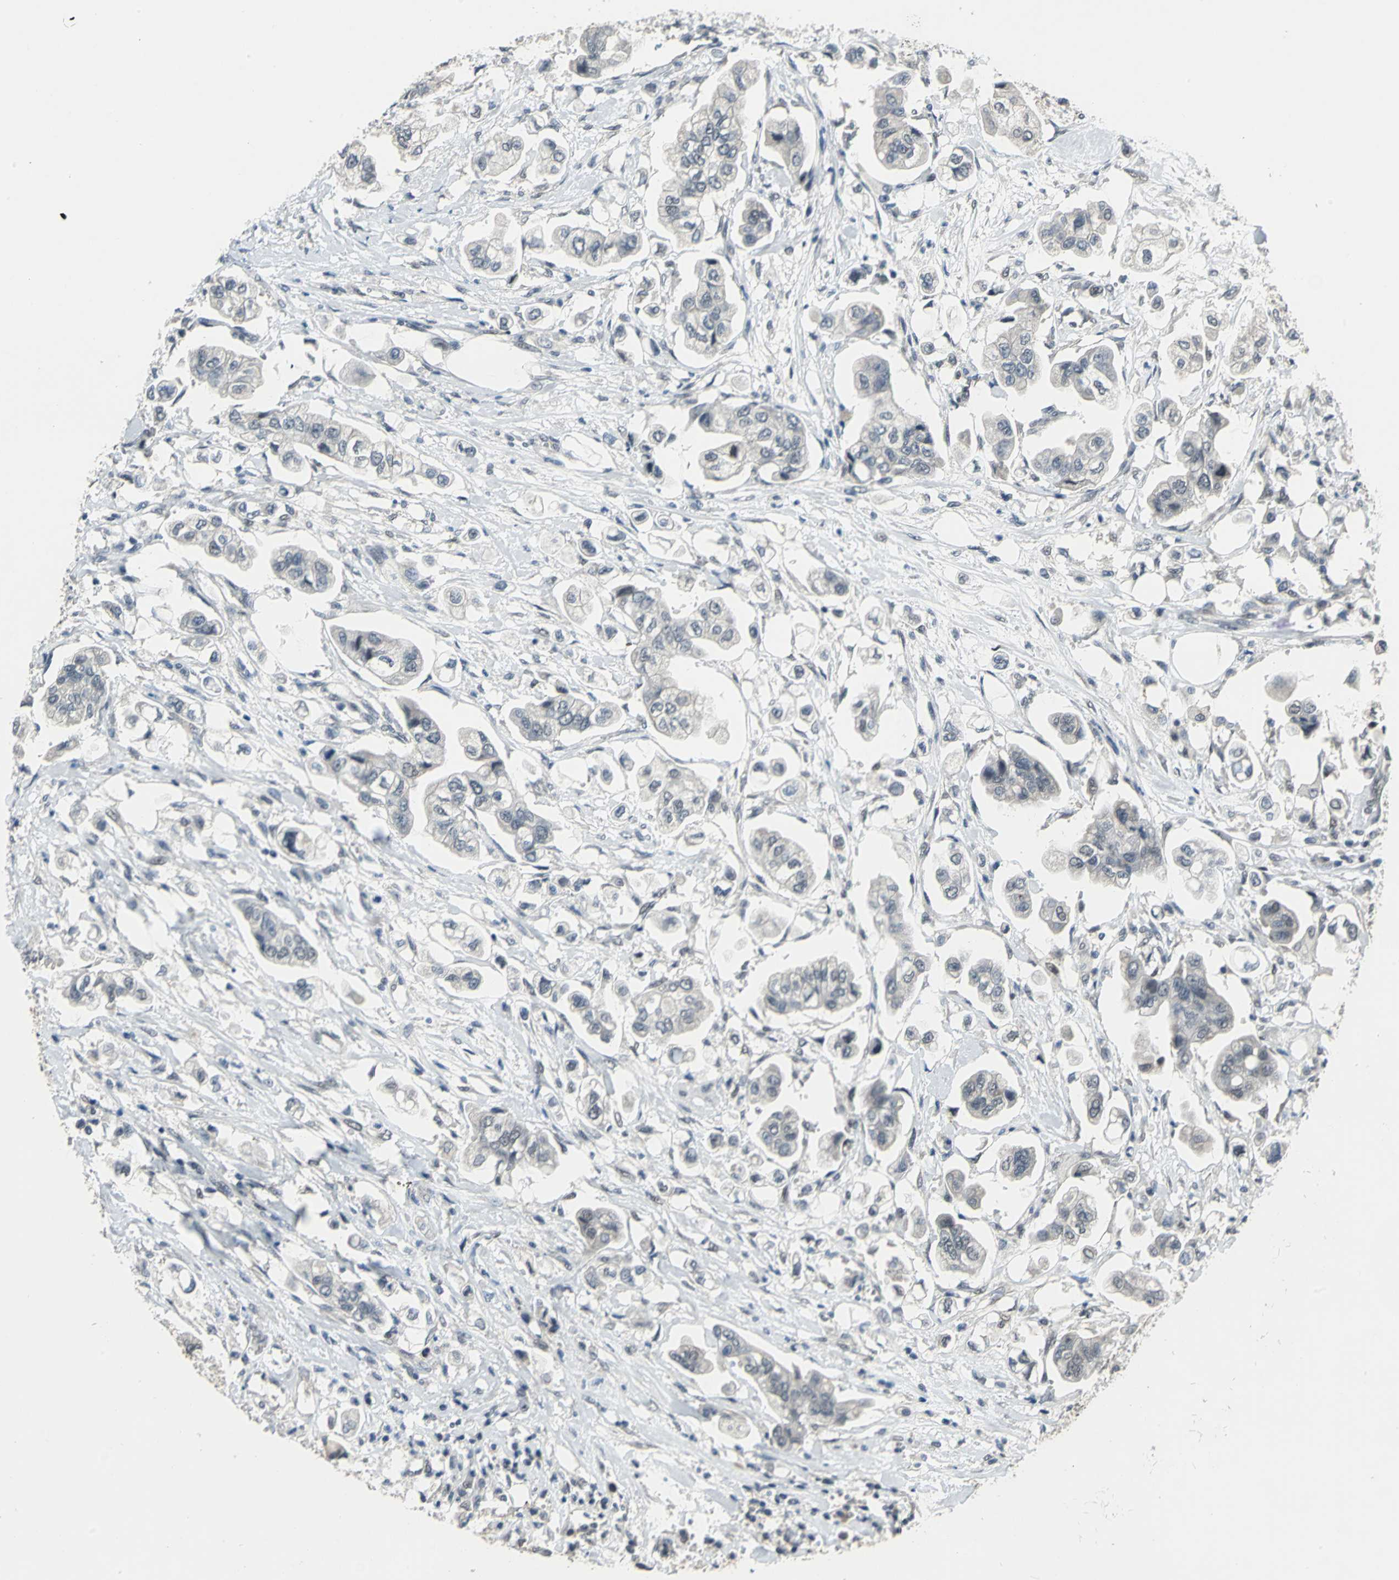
{"staining": {"intensity": "negative", "quantity": "none", "location": "none"}, "tissue": "stomach cancer", "cell_type": "Tumor cells", "image_type": "cancer", "snomed": [{"axis": "morphology", "description": "Adenocarcinoma, NOS"}, {"axis": "topography", "description": "Stomach"}], "caption": "Photomicrograph shows no protein positivity in tumor cells of stomach cancer (adenocarcinoma) tissue. Nuclei are stained in blue.", "gene": "ELF2", "patient": {"sex": "male", "age": 62}}